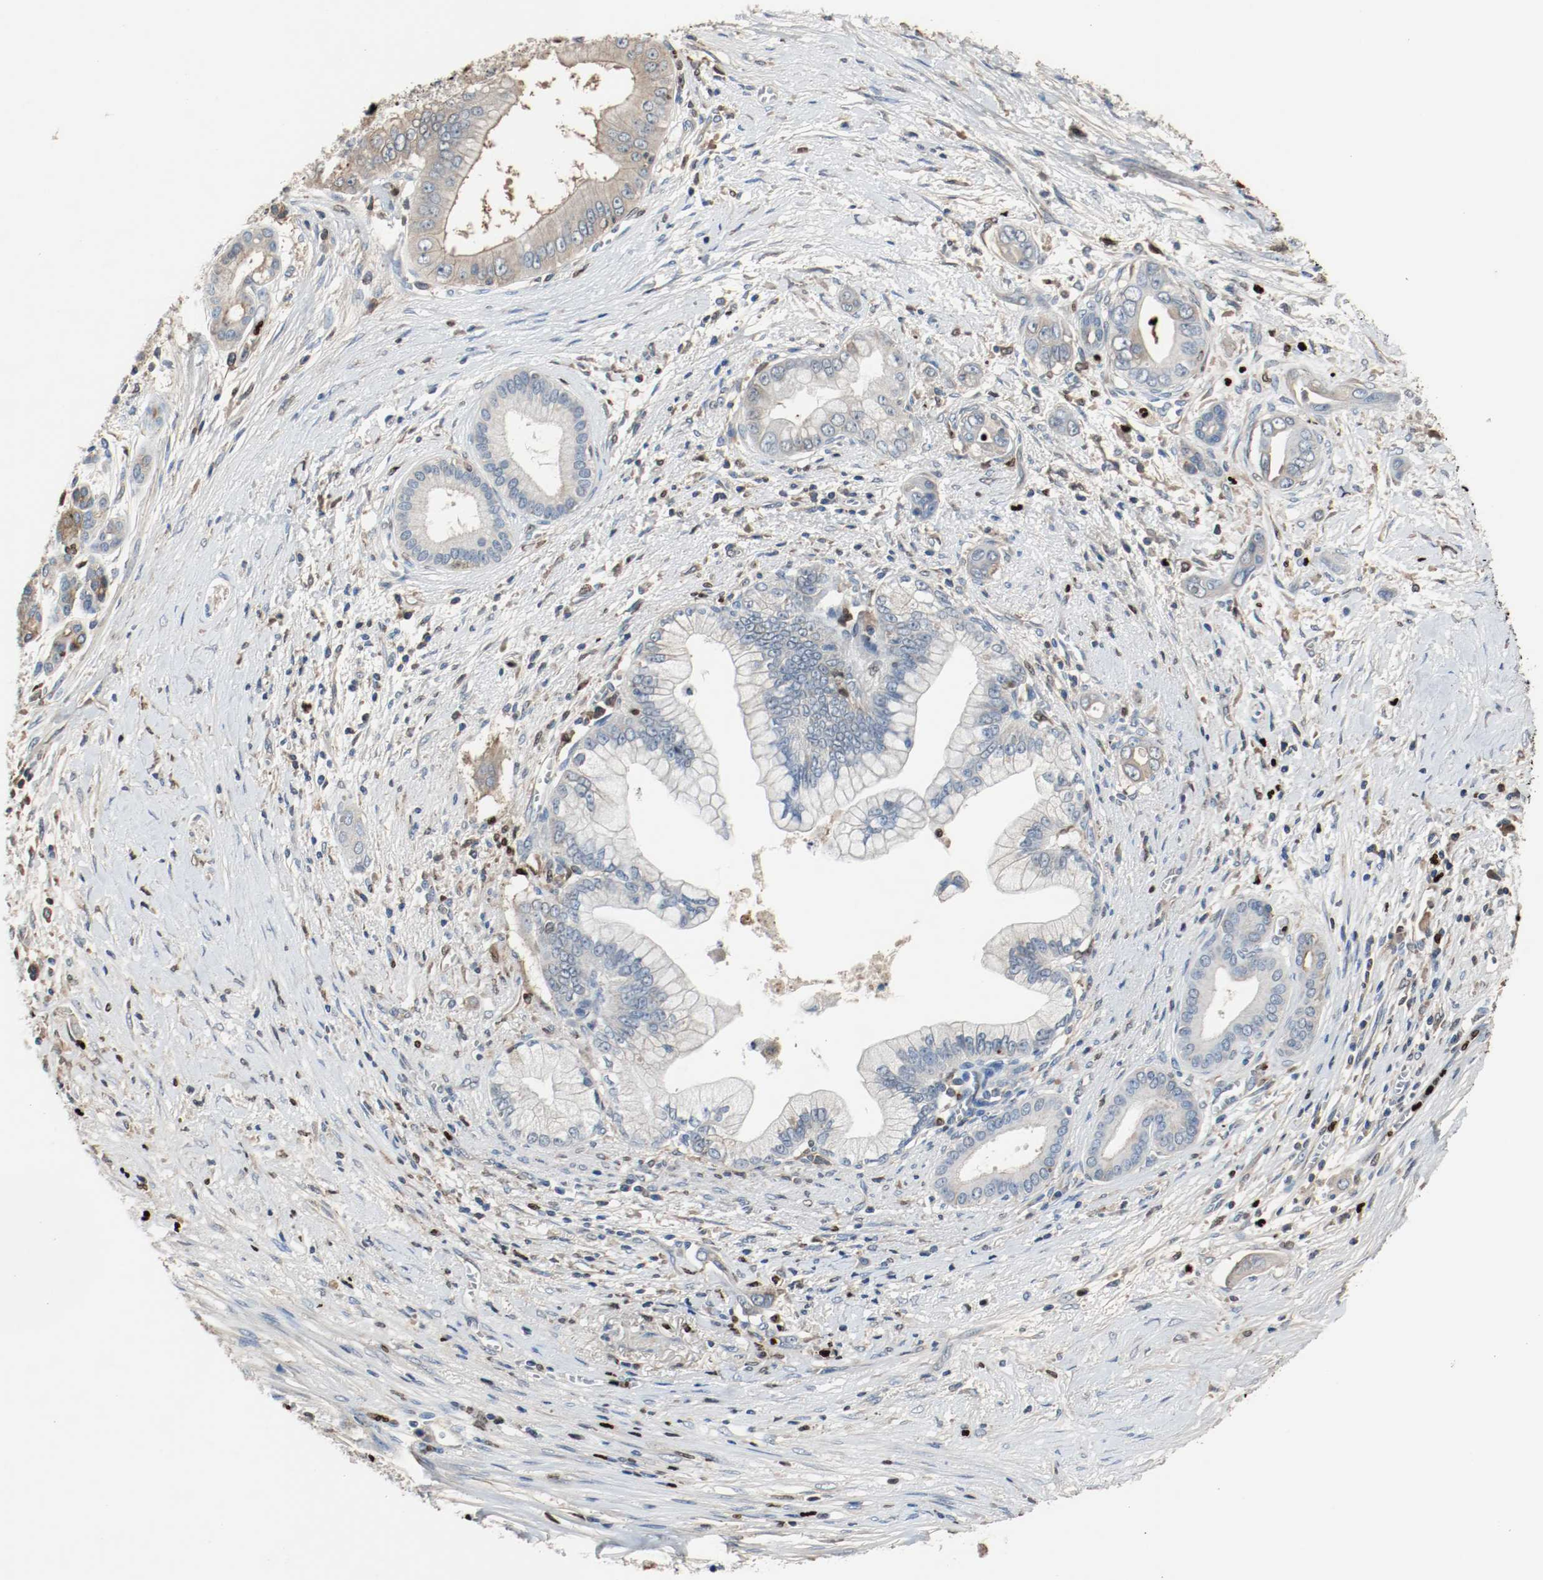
{"staining": {"intensity": "negative", "quantity": "none", "location": "none"}, "tissue": "pancreatic cancer", "cell_type": "Tumor cells", "image_type": "cancer", "snomed": [{"axis": "morphology", "description": "Adenocarcinoma, NOS"}, {"axis": "topography", "description": "Pancreas"}], "caption": "A histopathology image of pancreatic cancer stained for a protein reveals no brown staining in tumor cells.", "gene": "BLK", "patient": {"sex": "male", "age": 59}}